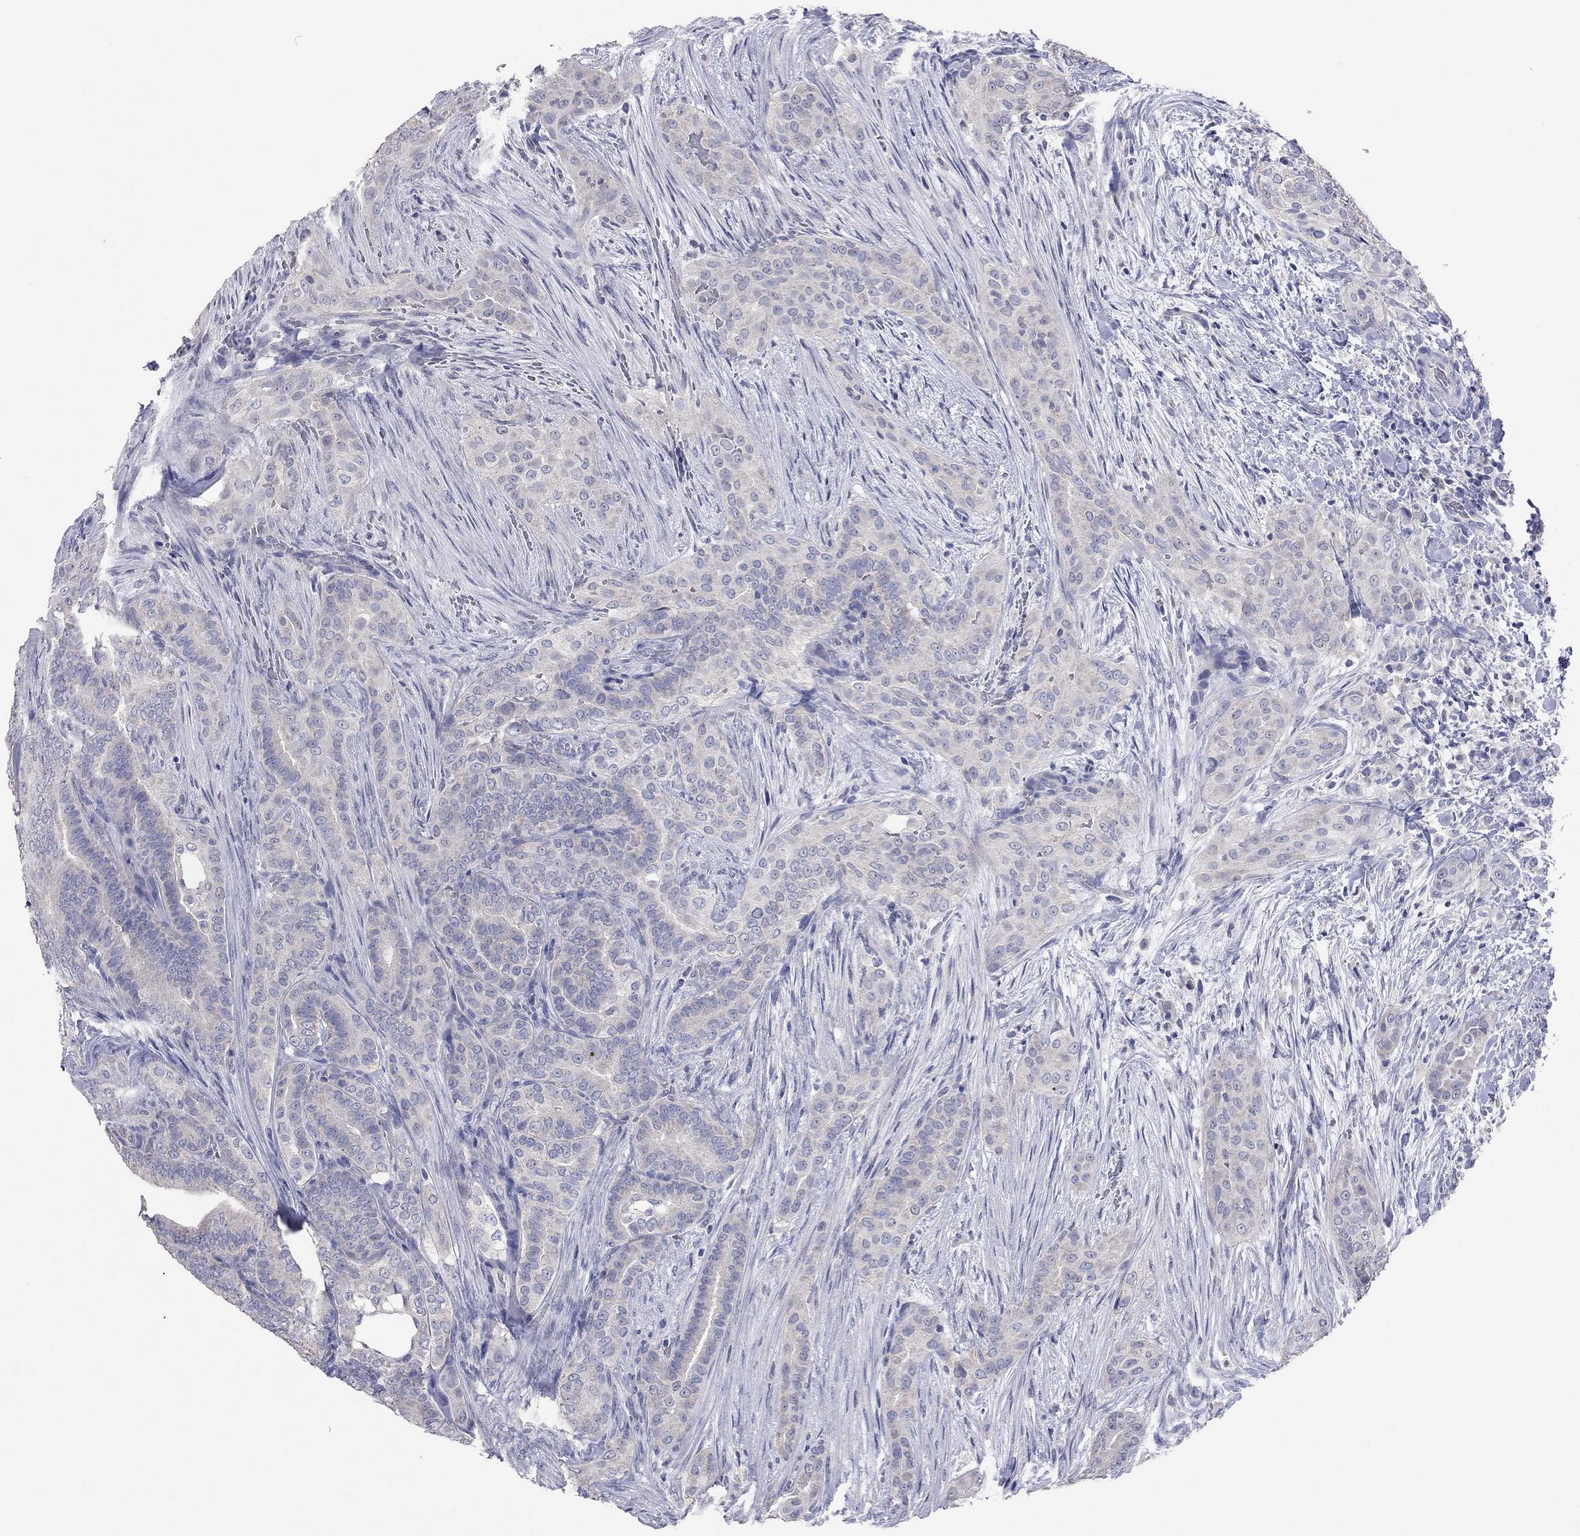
{"staining": {"intensity": "negative", "quantity": "none", "location": "none"}, "tissue": "thyroid cancer", "cell_type": "Tumor cells", "image_type": "cancer", "snomed": [{"axis": "morphology", "description": "Papillary adenocarcinoma, NOS"}, {"axis": "topography", "description": "Thyroid gland"}], "caption": "IHC micrograph of neoplastic tissue: human papillary adenocarcinoma (thyroid) stained with DAB (3,3'-diaminobenzidine) reveals no significant protein expression in tumor cells. (DAB (3,3'-diaminobenzidine) immunohistochemistry, high magnification).", "gene": "MMP13", "patient": {"sex": "male", "age": 61}}